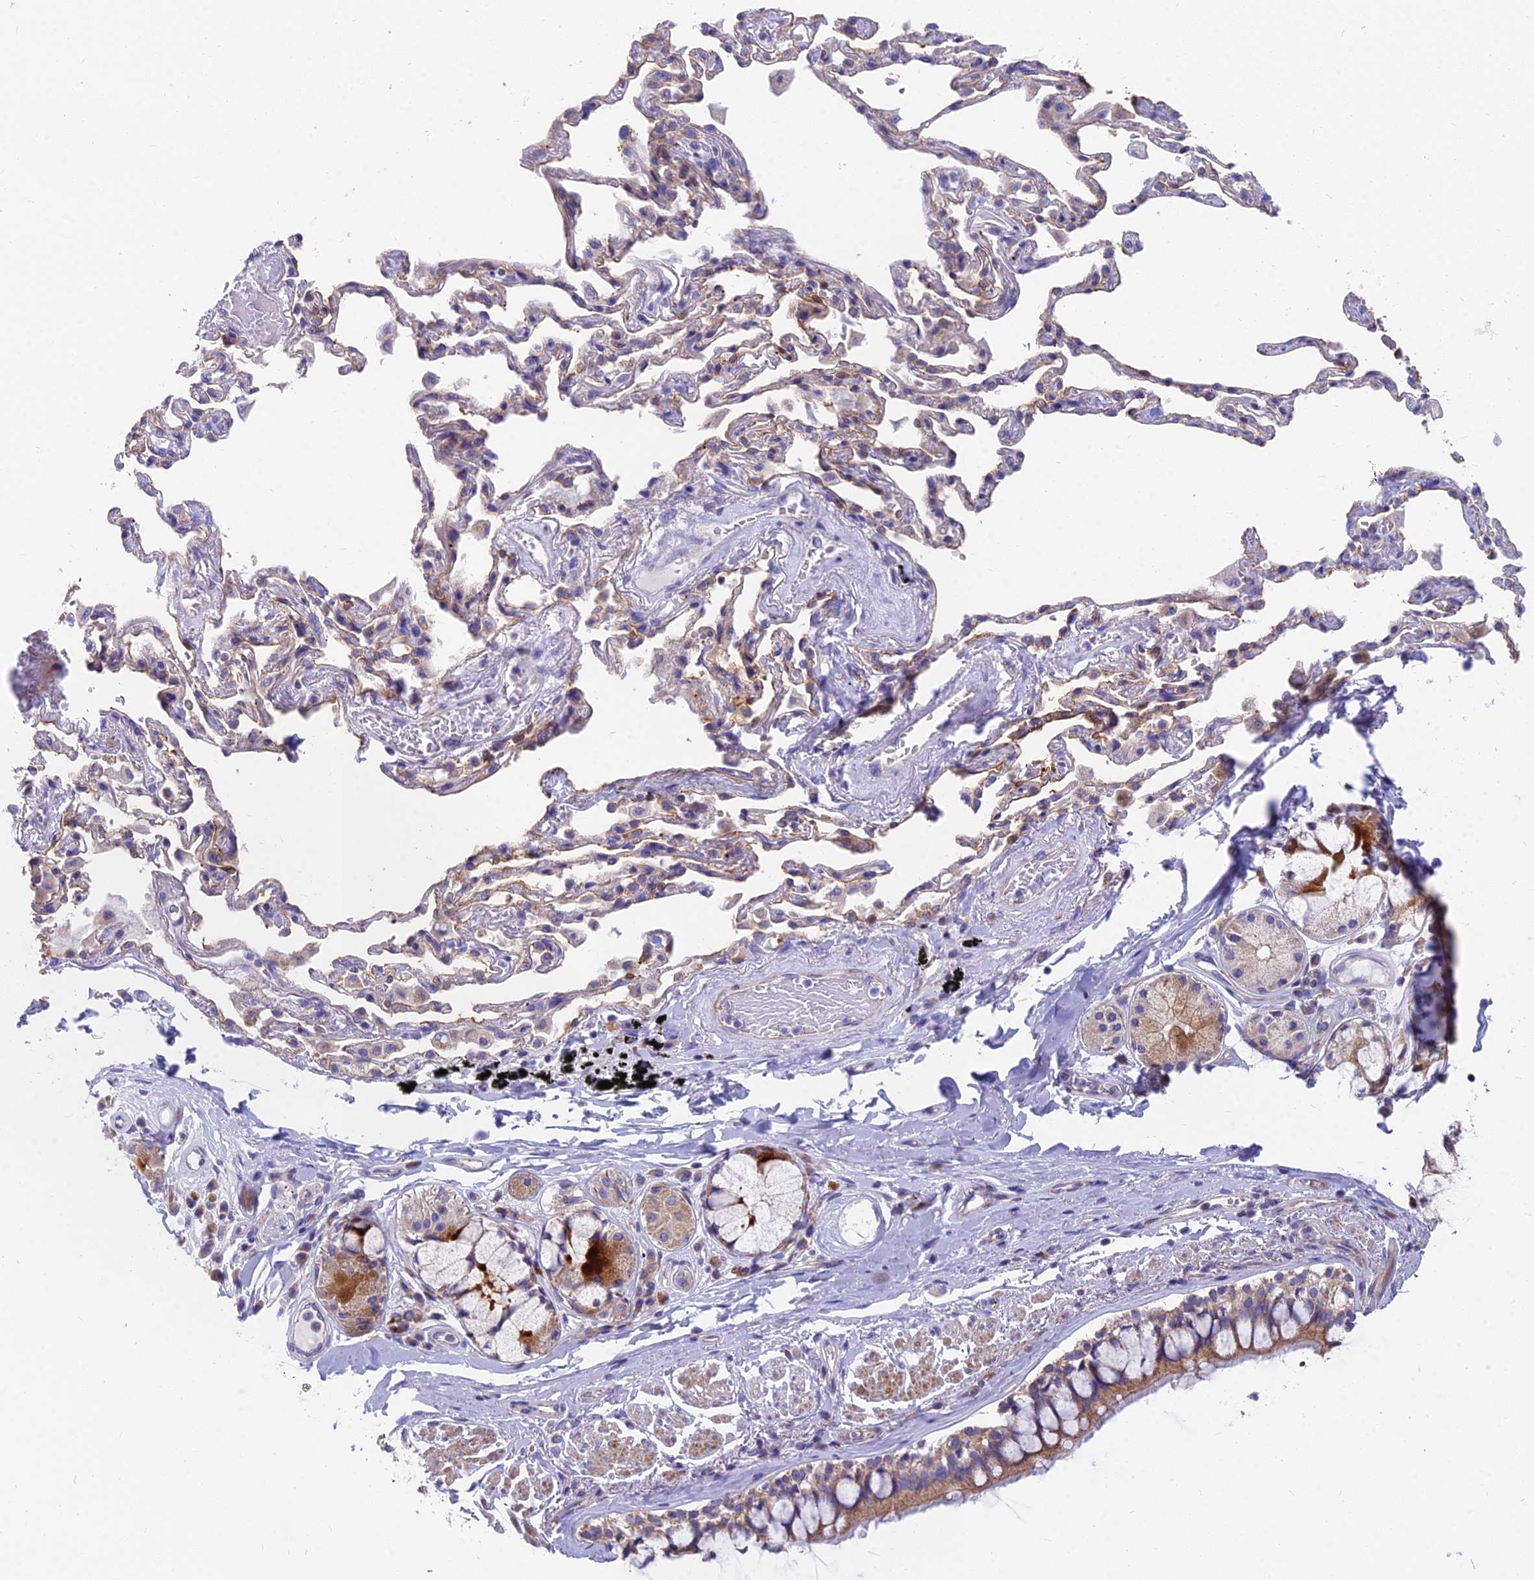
{"staining": {"intensity": "moderate", "quantity": ">75%", "location": "cytoplasmic/membranous"}, "tissue": "bronchus", "cell_type": "Respiratory epithelial cells", "image_type": "normal", "snomed": [{"axis": "morphology", "description": "Normal tissue, NOS"}, {"axis": "topography", "description": "Bronchus"}], "caption": "IHC image of unremarkable human bronchus stained for a protein (brown), which reveals medium levels of moderate cytoplasmic/membranous expression in approximately >75% of respiratory epithelial cells.", "gene": "MVB12A", "patient": {"sex": "male", "age": 65}}